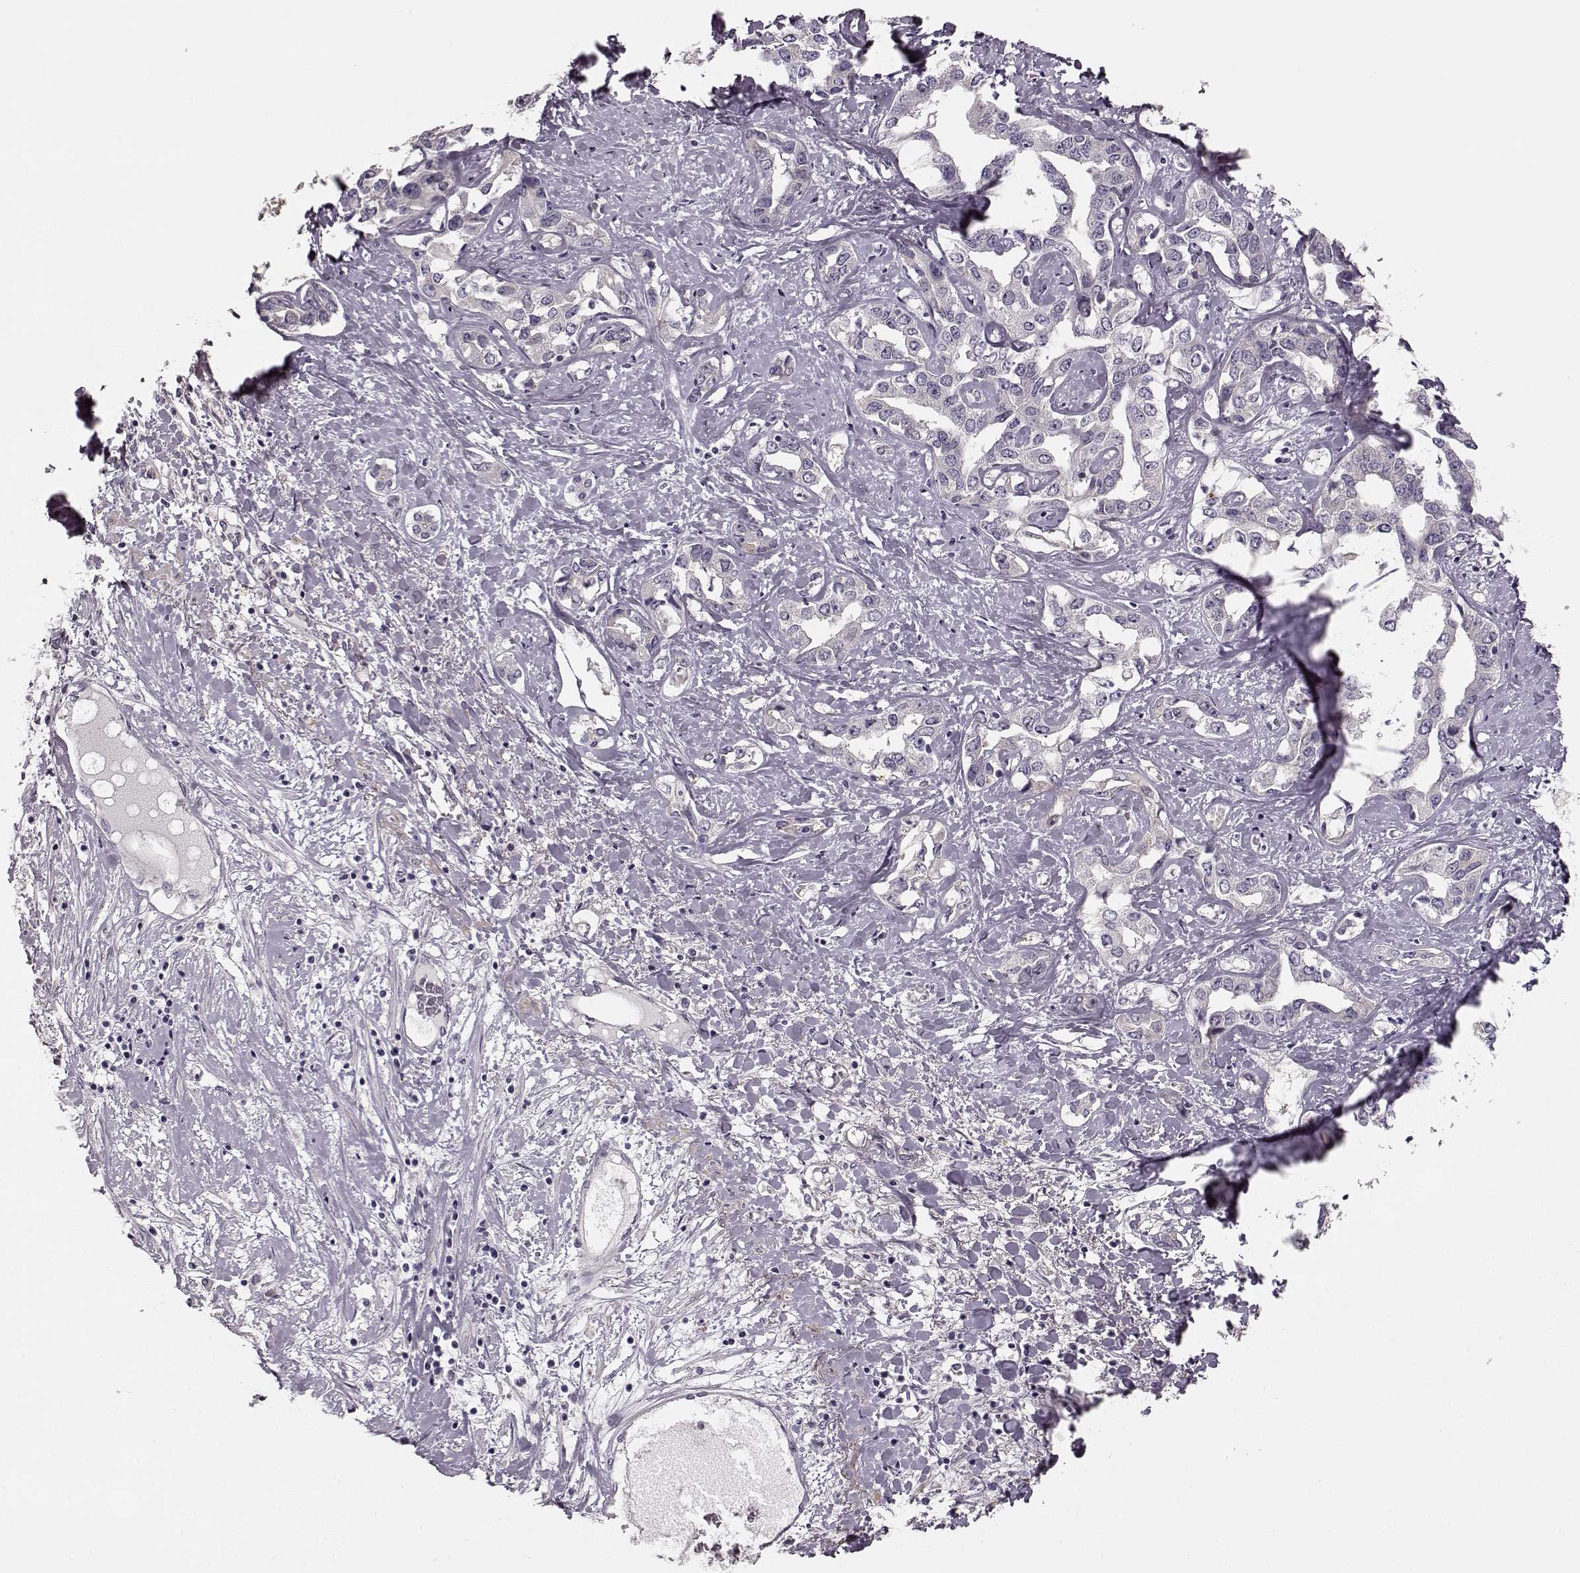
{"staining": {"intensity": "negative", "quantity": "none", "location": "none"}, "tissue": "liver cancer", "cell_type": "Tumor cells", "image_type": "cancer", "snomed": [{"axis": "morphology", "description": "Cholangiocarcinoma"}, {"axis": "topography", "description": "Liver"}], "caption": "IHC image of neoplastic tissue: human liver cancer (cholangiocarcinoma) stained with DAB shows no significant protein staining in tumor cells. (Brightfield microscopy of DAB immunohistochemistry (IHC) at high magnification).", "gene": "MTR", "patient": {"sex": "male", "age": 59}}